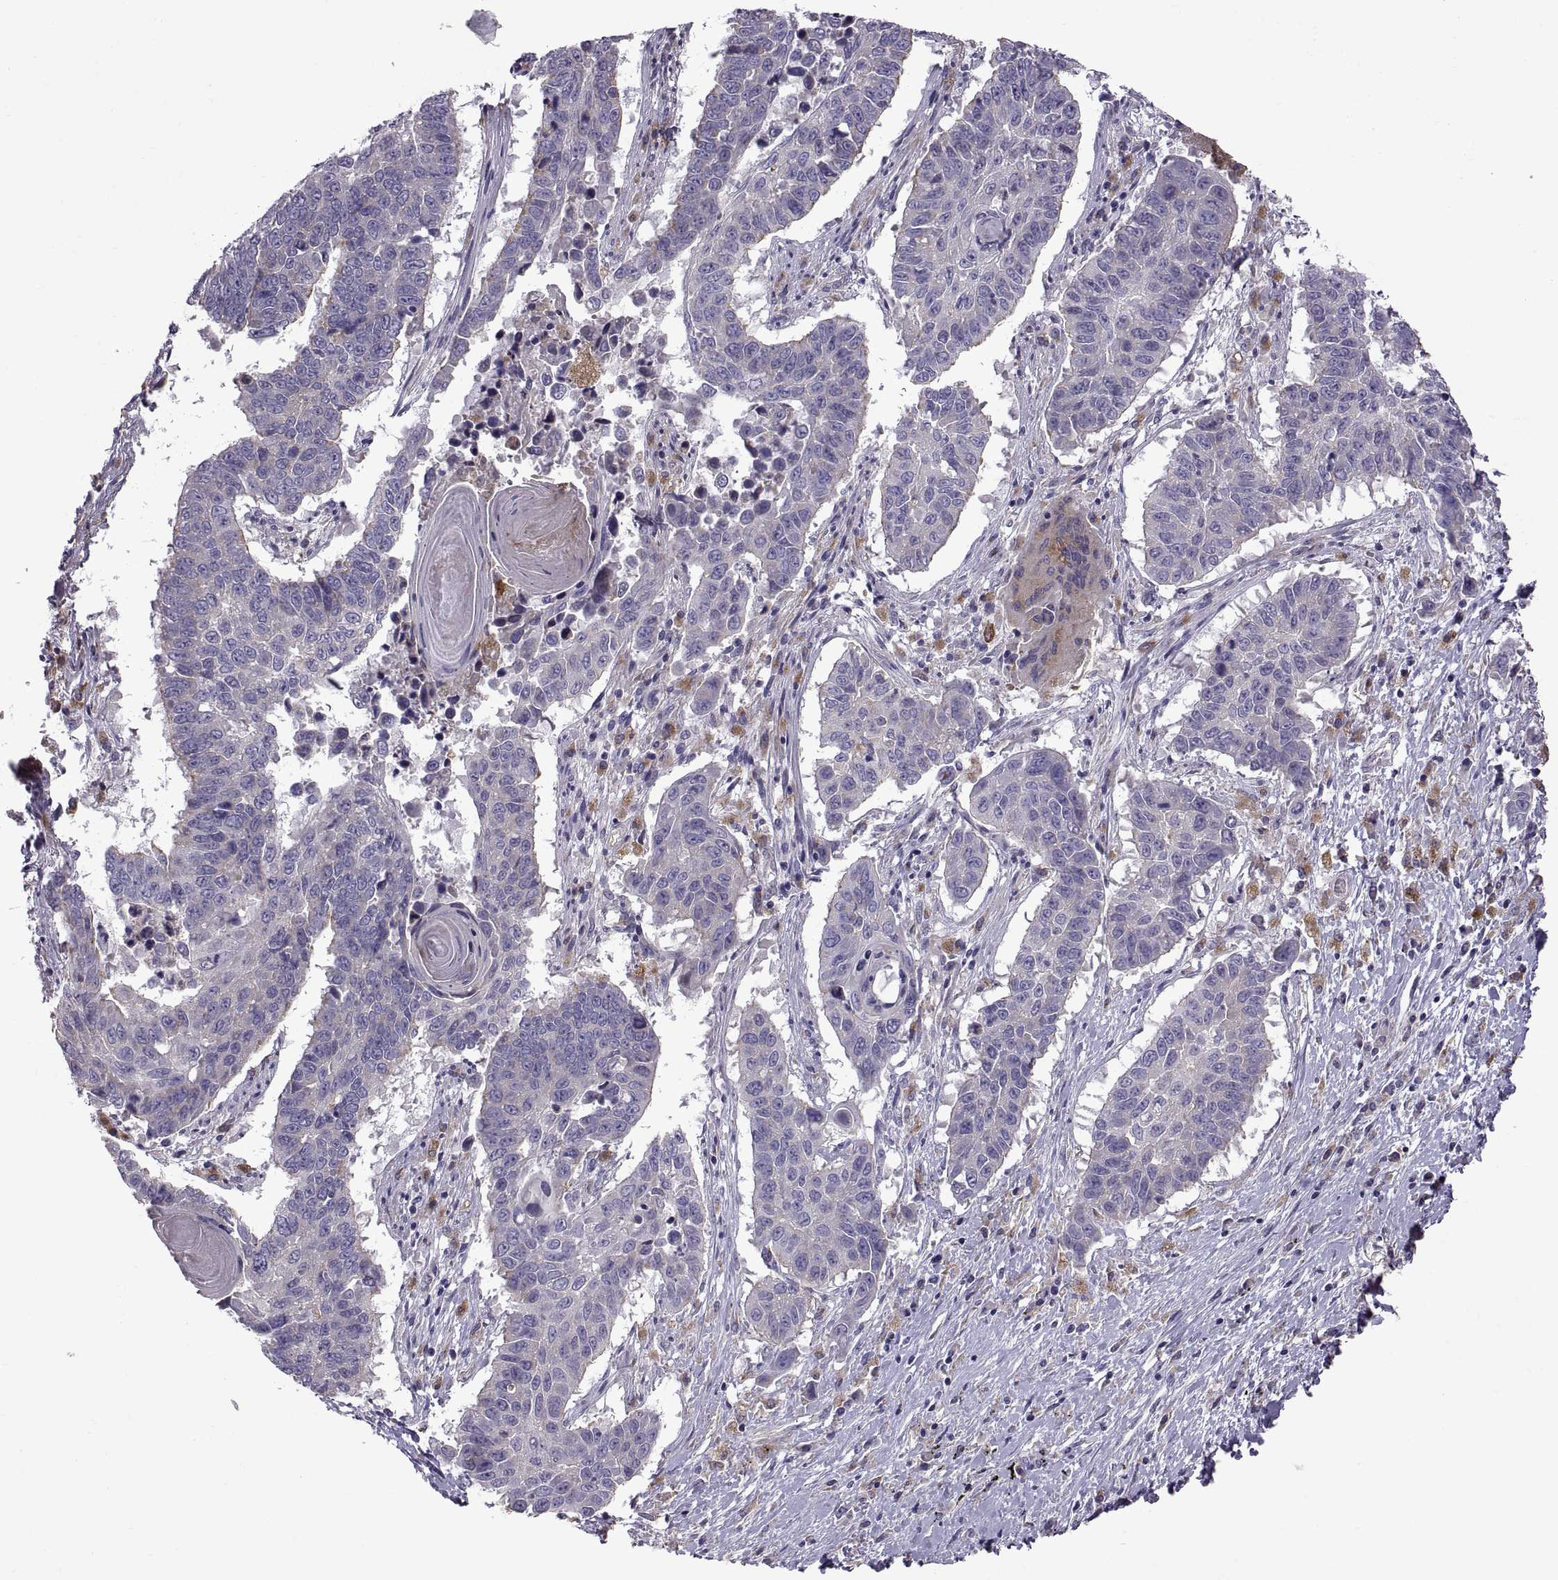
{"staining": {"intensity": "negative", "quantity": "none", "location": "none"}, "tissue": "lung cancer", "cell_type": "Tumor cells", "image_type": "cancer", "snomed": [{"axis": "morphology", "description": "Squamous cell carcinoma, NOS"}, {"axis": "topography", "description": "Lung"}], "caption": "The IHC image has no significant staining in tumor cells of lung squamous cell carcinoma tissue. (DAB (3,3'-diaminobenzidine) immunohistochemistry visualized using brightfield microscopy, high magnification).", "gene": "ARSL", "patient": {"sex": "male", "age": 73}}